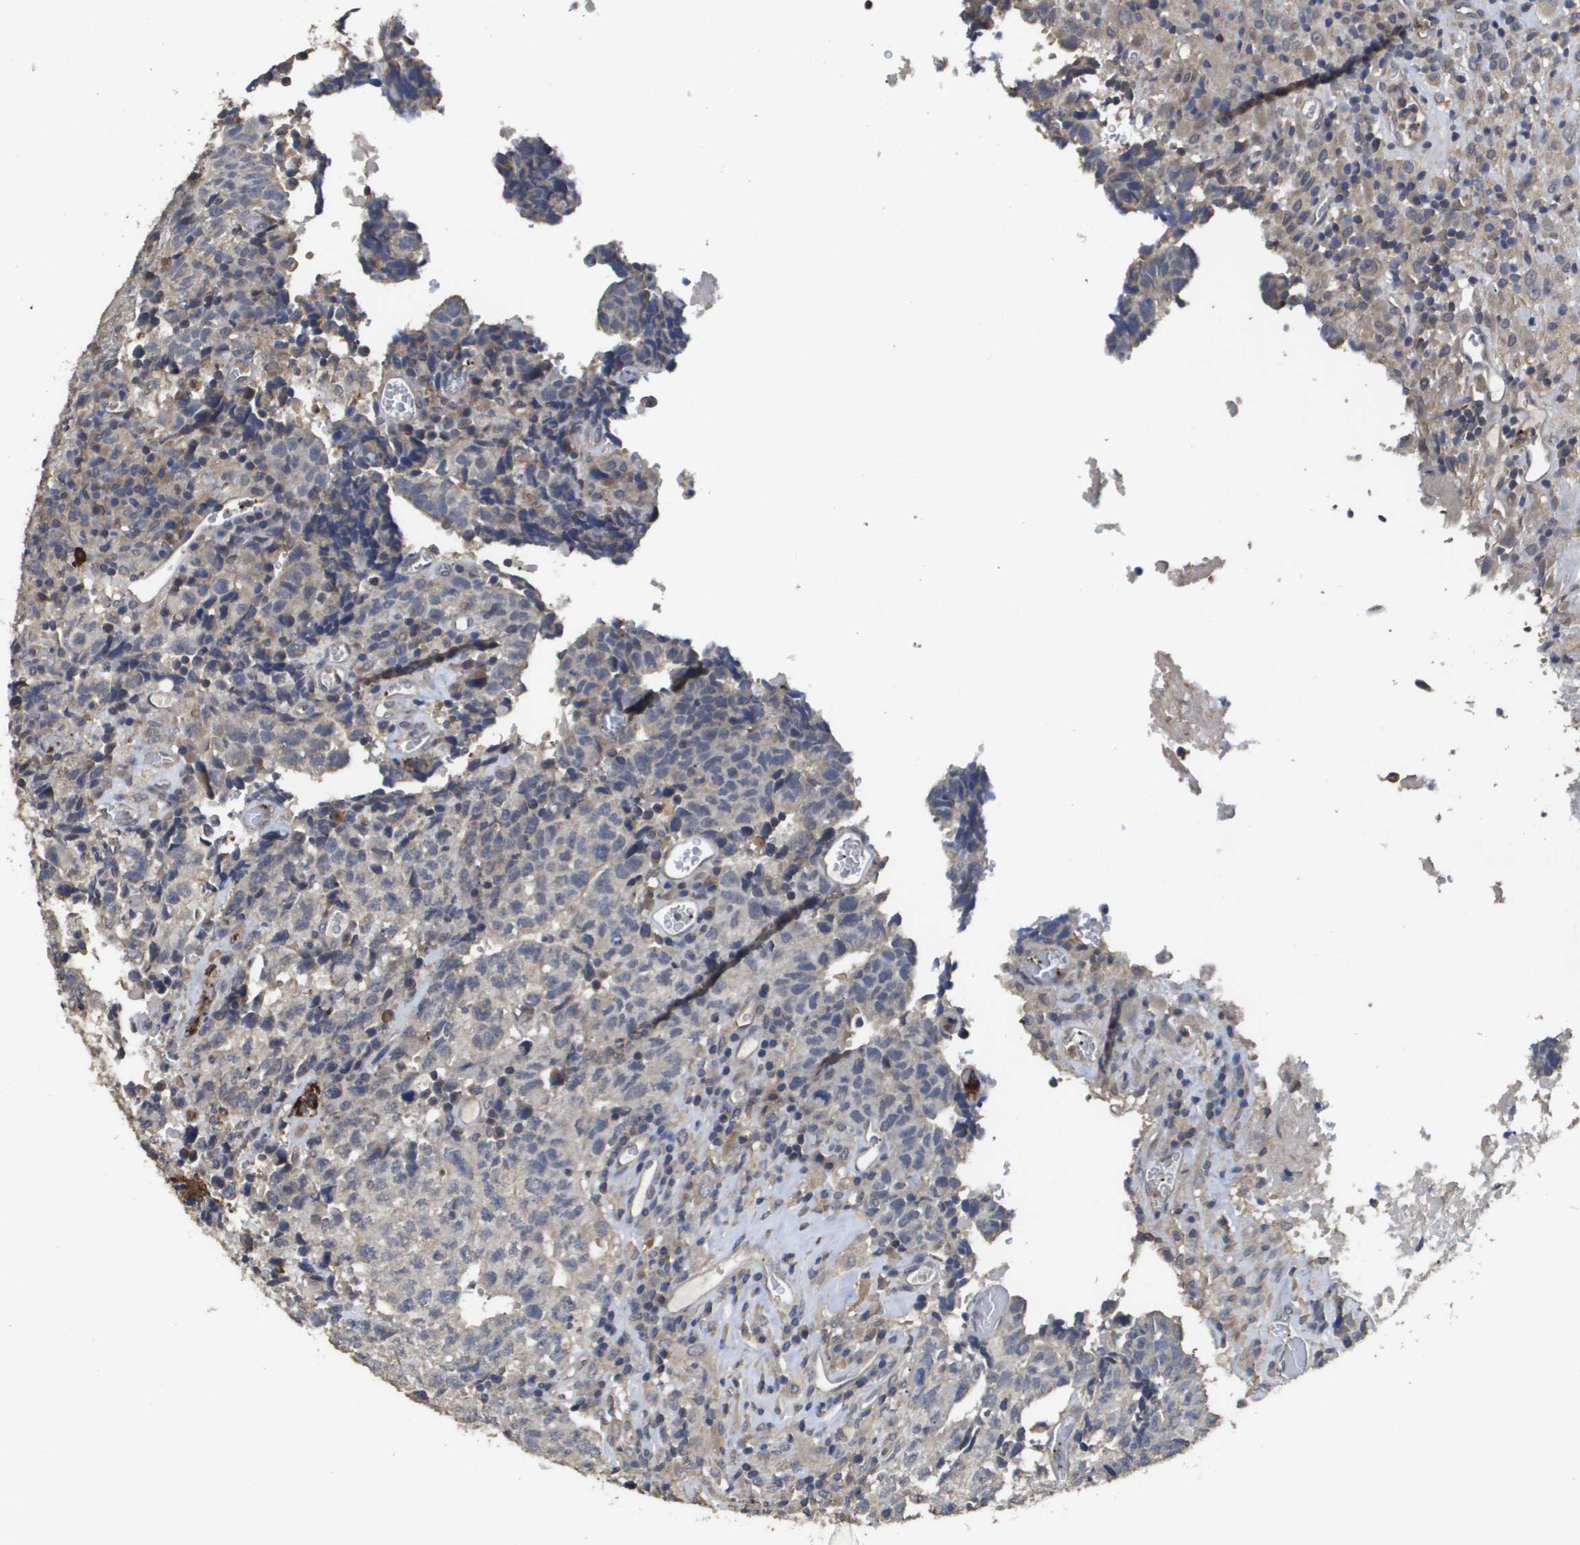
{"staining": {"intensity": "weak", "quantity": "<25%", "location": "cytoplasmic/membranous"}, "tissue": "testis cancer", "cell_type": "Tumor cells", "image_type": "cancer", "snomed": [{"axis": "morphology", "description": "Necrosis, NOS"}, {"axis": "morphology", "description": "Carcinoma, Embryonal, NOS"}, {"axis": "topography", "description": "Testis"}], "caption": "Tumor cells show no significant expression in embryonal carcinoma (testis). The staining was performed using DAB to visualize the protein expression in brown, while the nuclei were stained in blue with hematoxylin (Magnification: 20x).", "gene": "RAB27B", "patient": {"sex": "male", "age": 19}}